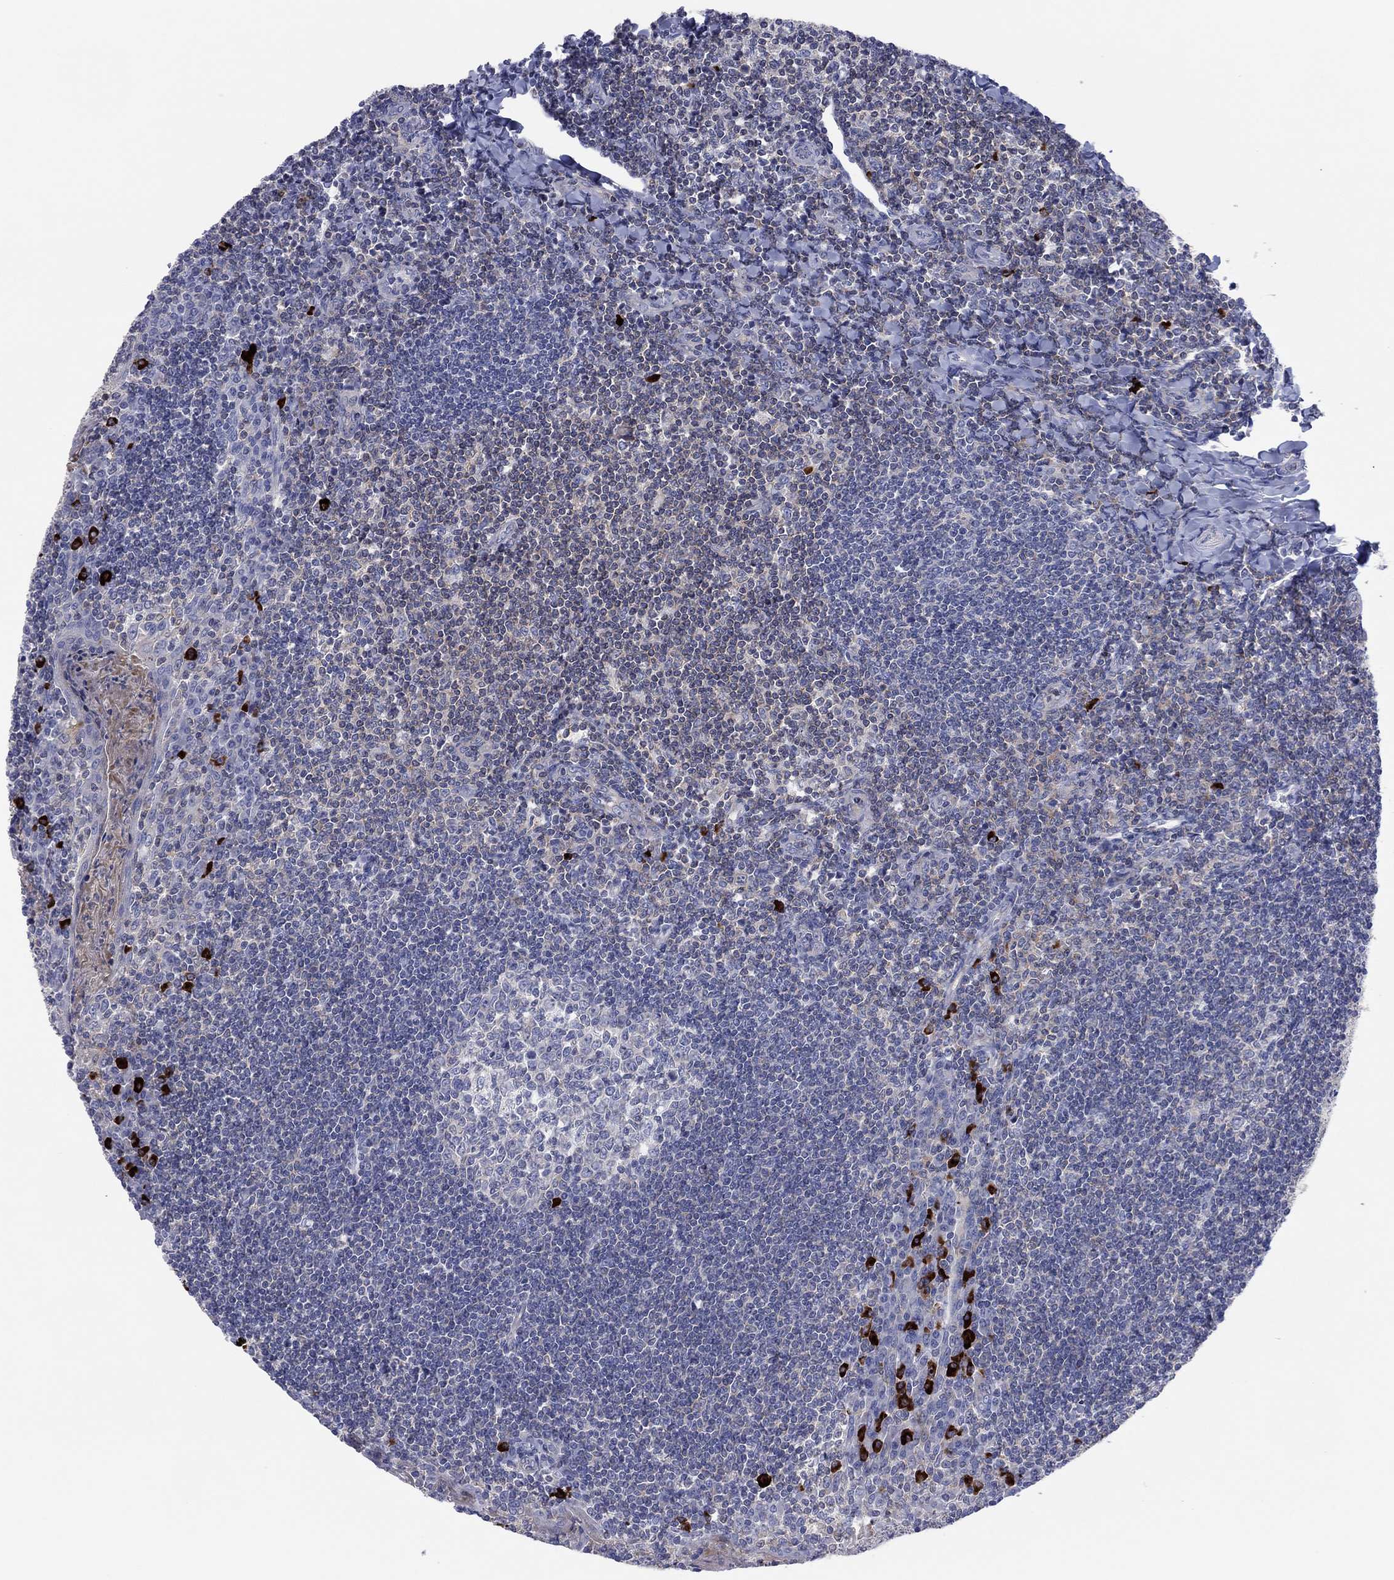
{"staining": {"intensity": "strong", "quantity": "<25%", "location": "cytoplasmic/membranous"}, "tissue": "tonsil", "cell_type": "Germinal center cells", "image_type": "normal", "snomed": [{"axis": "morphology", "description": "Normal tissue, NOS"}, {"axis": "topography", "description": "Tonsil"}], "caption": "This histopathology image reveals immunohistochemistry (IHC) staining of benign tonsil, with medium strong cytoplasmic/membranous expression in approximately <25% of germinal center cells.", "gene": "PVR", "patient": {"sex": "female", "age": 12}}